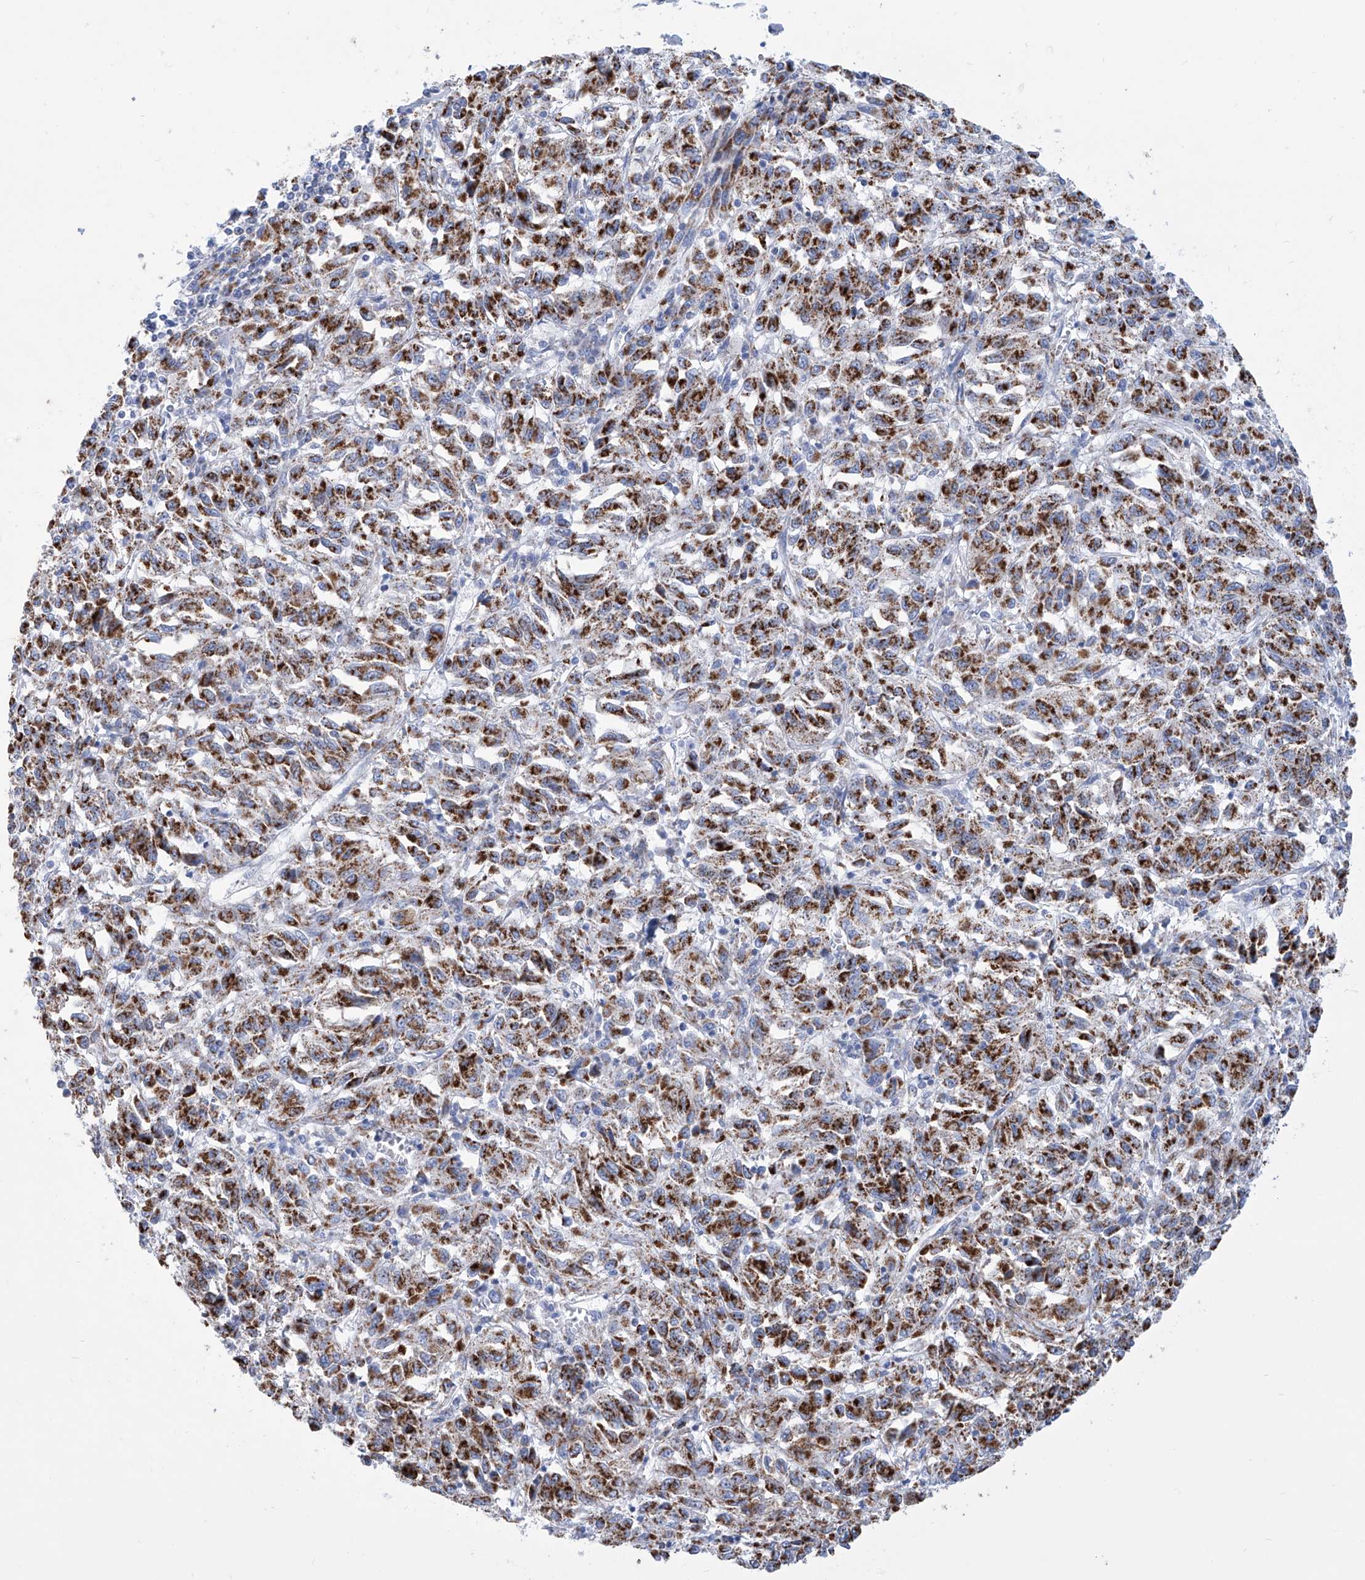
{"staining": {"intensity": "strong", "quantity": ">75%", "location": "cytoplasmic/membranous"}, "tissue": "melanoma", "cell_type": "Tumor cells", "image_type": "cancer", "snomed": [{"axis": "morphology", "description": "Malignant melanoma, Metastatic site"}, {"axis": "topography", "description": "Lung"}], "caption": "High-magnification brightfield microscopy of melanoma stained with DAB (brown) and counterstained with hematoxylin (blue). tumor cells exhibit strong cytoplasmic/membranous staining is identified in approximately>75% of cells. The staining was performed using DAB (3,3'-diaminobenzidine), with brown indicating positive protein expression. Nuclei are stained blue with hematoxylin.", "gene": "ALDH6A1", "patient": {"sex": "male", "age": 64}}